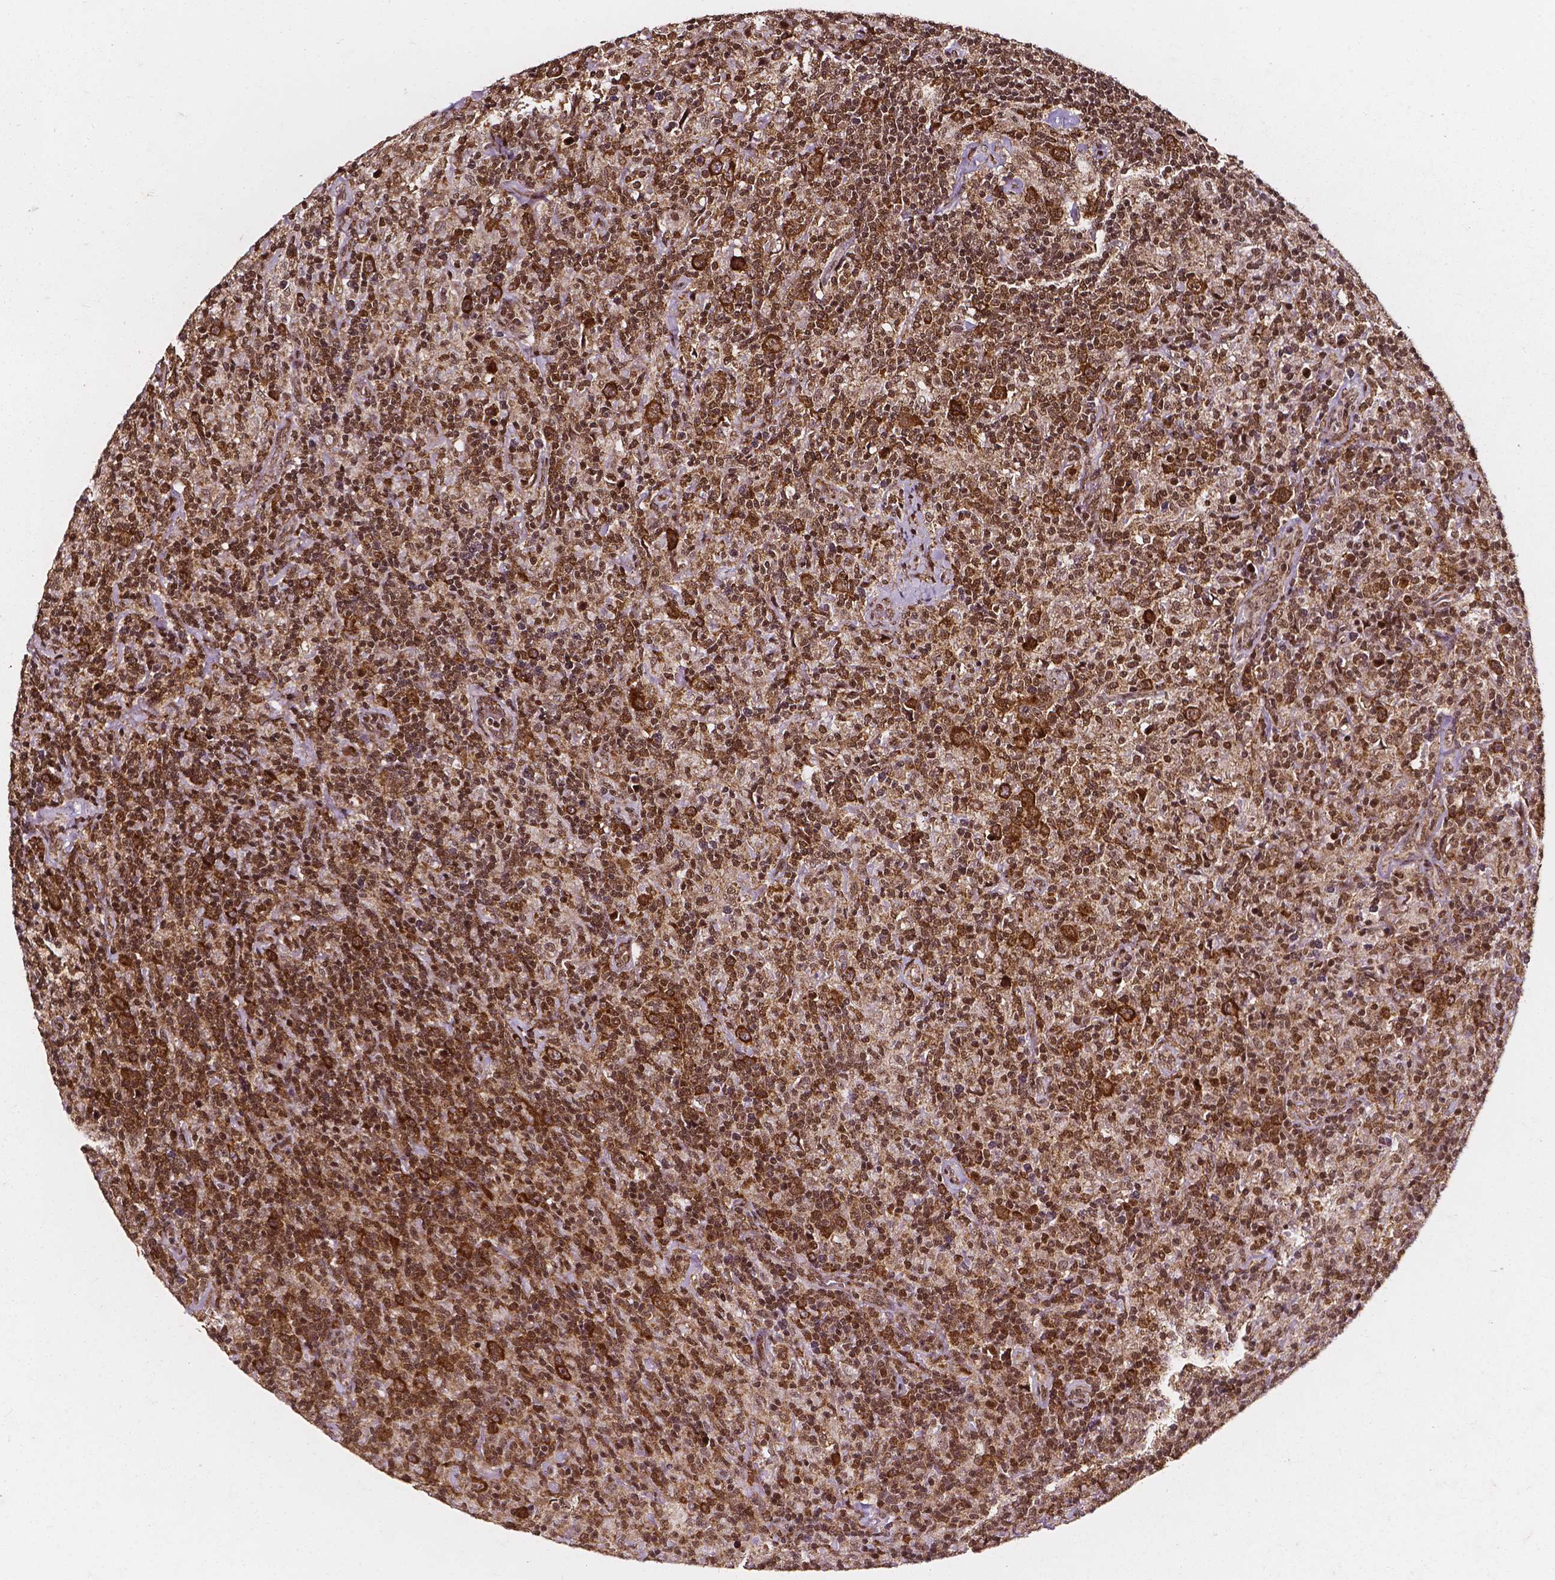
{"staining": {"intensity": "strong", "quantity": ">75%", "location": "cytoplasmic/membranous,nuclear"}, "tissue": "lymphoma", "cell_type": "Tumor cells", "image_type": "cancer", "snomed": [{"axis": "morphology", "description": "Hodgkin's disease, NOS"}, {"axis": "topography", "description": "Lymph node"}], "caption": "Immunohistochemical staining of Hodgkin's disease shows strong cytoplasmic/membranous and nuclear protein expression in about >75% of tumor cells.", "gene": "SMN1", "patient": {"sex": "male", "age": 70}}